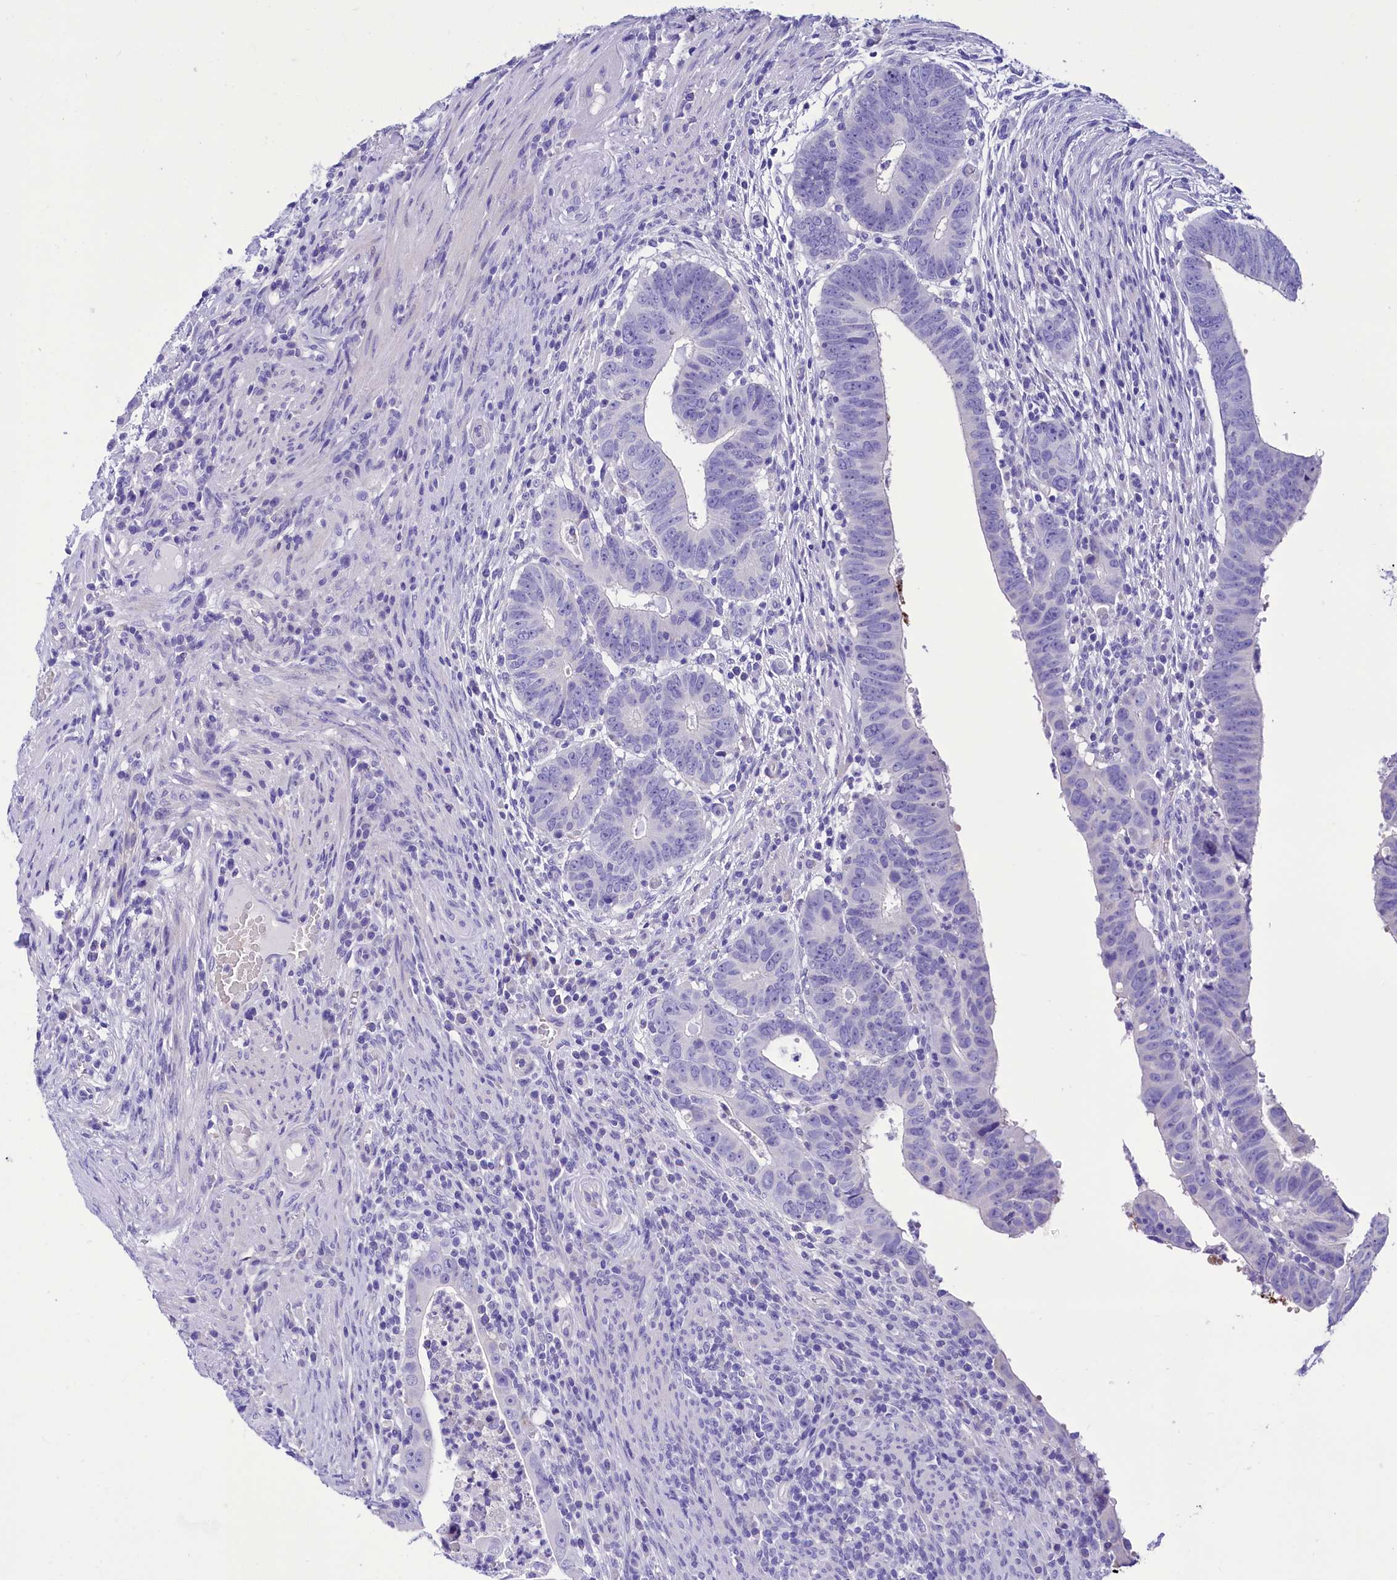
{"staining": {"intensity": "negative", "quantity": "none", "location": "none"}, "tissue": "colorectal cancer", "cell_type": "Tumor cells", "image_type": "cancer", "snomed": [{"axis": "morphology", "description": "Normal tissue, NOS"}, {"axis": "morphology", "description": "Adenocarcinoma, NOS"}, {"axis": "topography", "description": "Rectum"}], "caption": "Immunohistochemical staining of colorectal adenocarcinoma exhibits no significant staining in tumor cells.", "gene": "TTC36", "patient": {"sex": "female", "age": 65}}